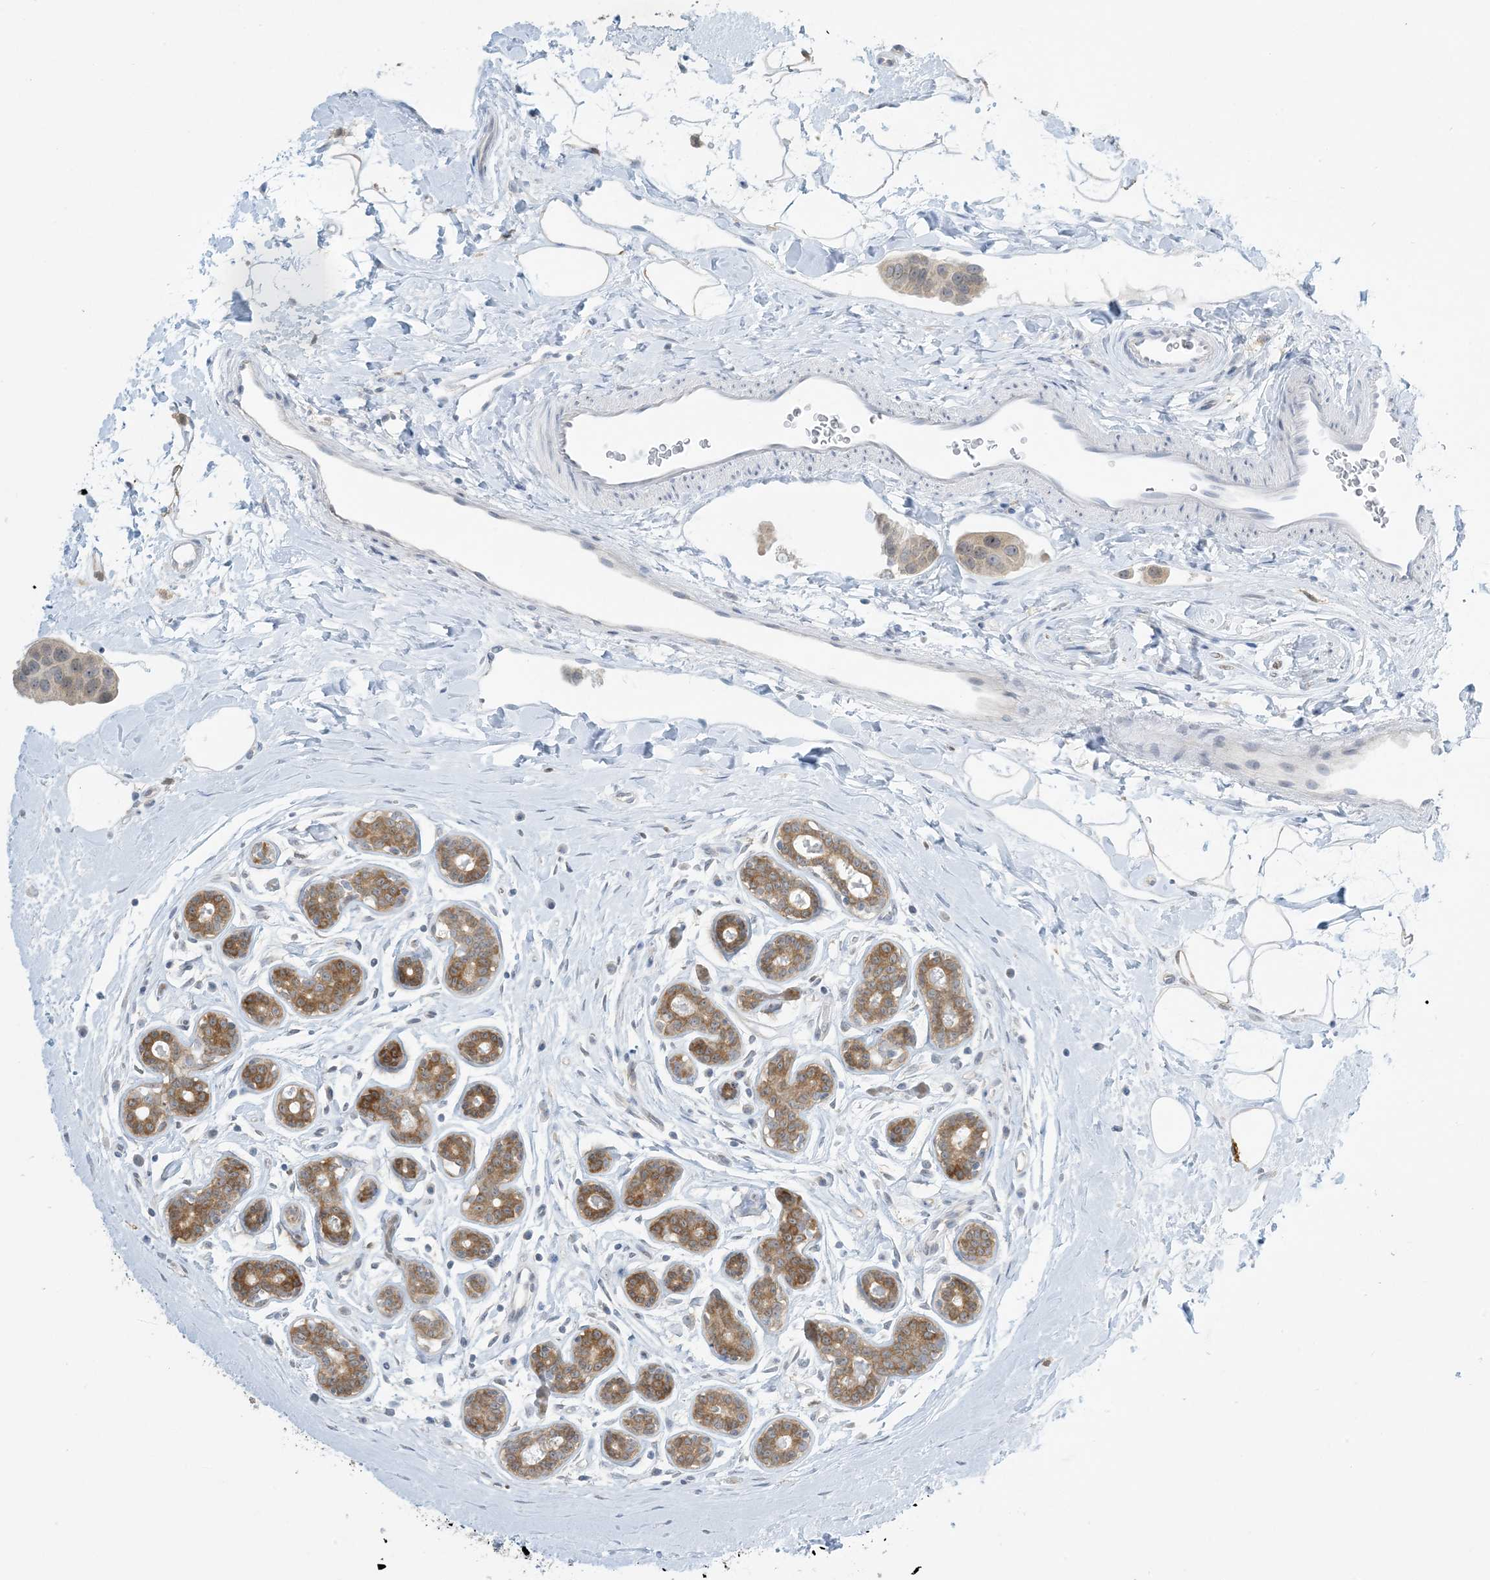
{"staining": {"intensity": "weak", "quantity": ">75%", "location": "cytoplasmic/membranous"}, "tissue": "breast cancer", "cell_type": "Tumor cells", "image_type": "cancer", "snomed": [{"axis": "morphology", "description": "Normal tissue, NOS"}, {"axis": "morphology", "description": "Duct carcinoma"}, {"axis": "topography", "description": "Breast"}], "caption": "Tumor cells demonstrate low levels of weak cytoplasmic/membranous expression in approximately >75% of cells in human breast cancer.", "gene": "MRPS18A", "patient": {"sex": "female", "age": 39}}